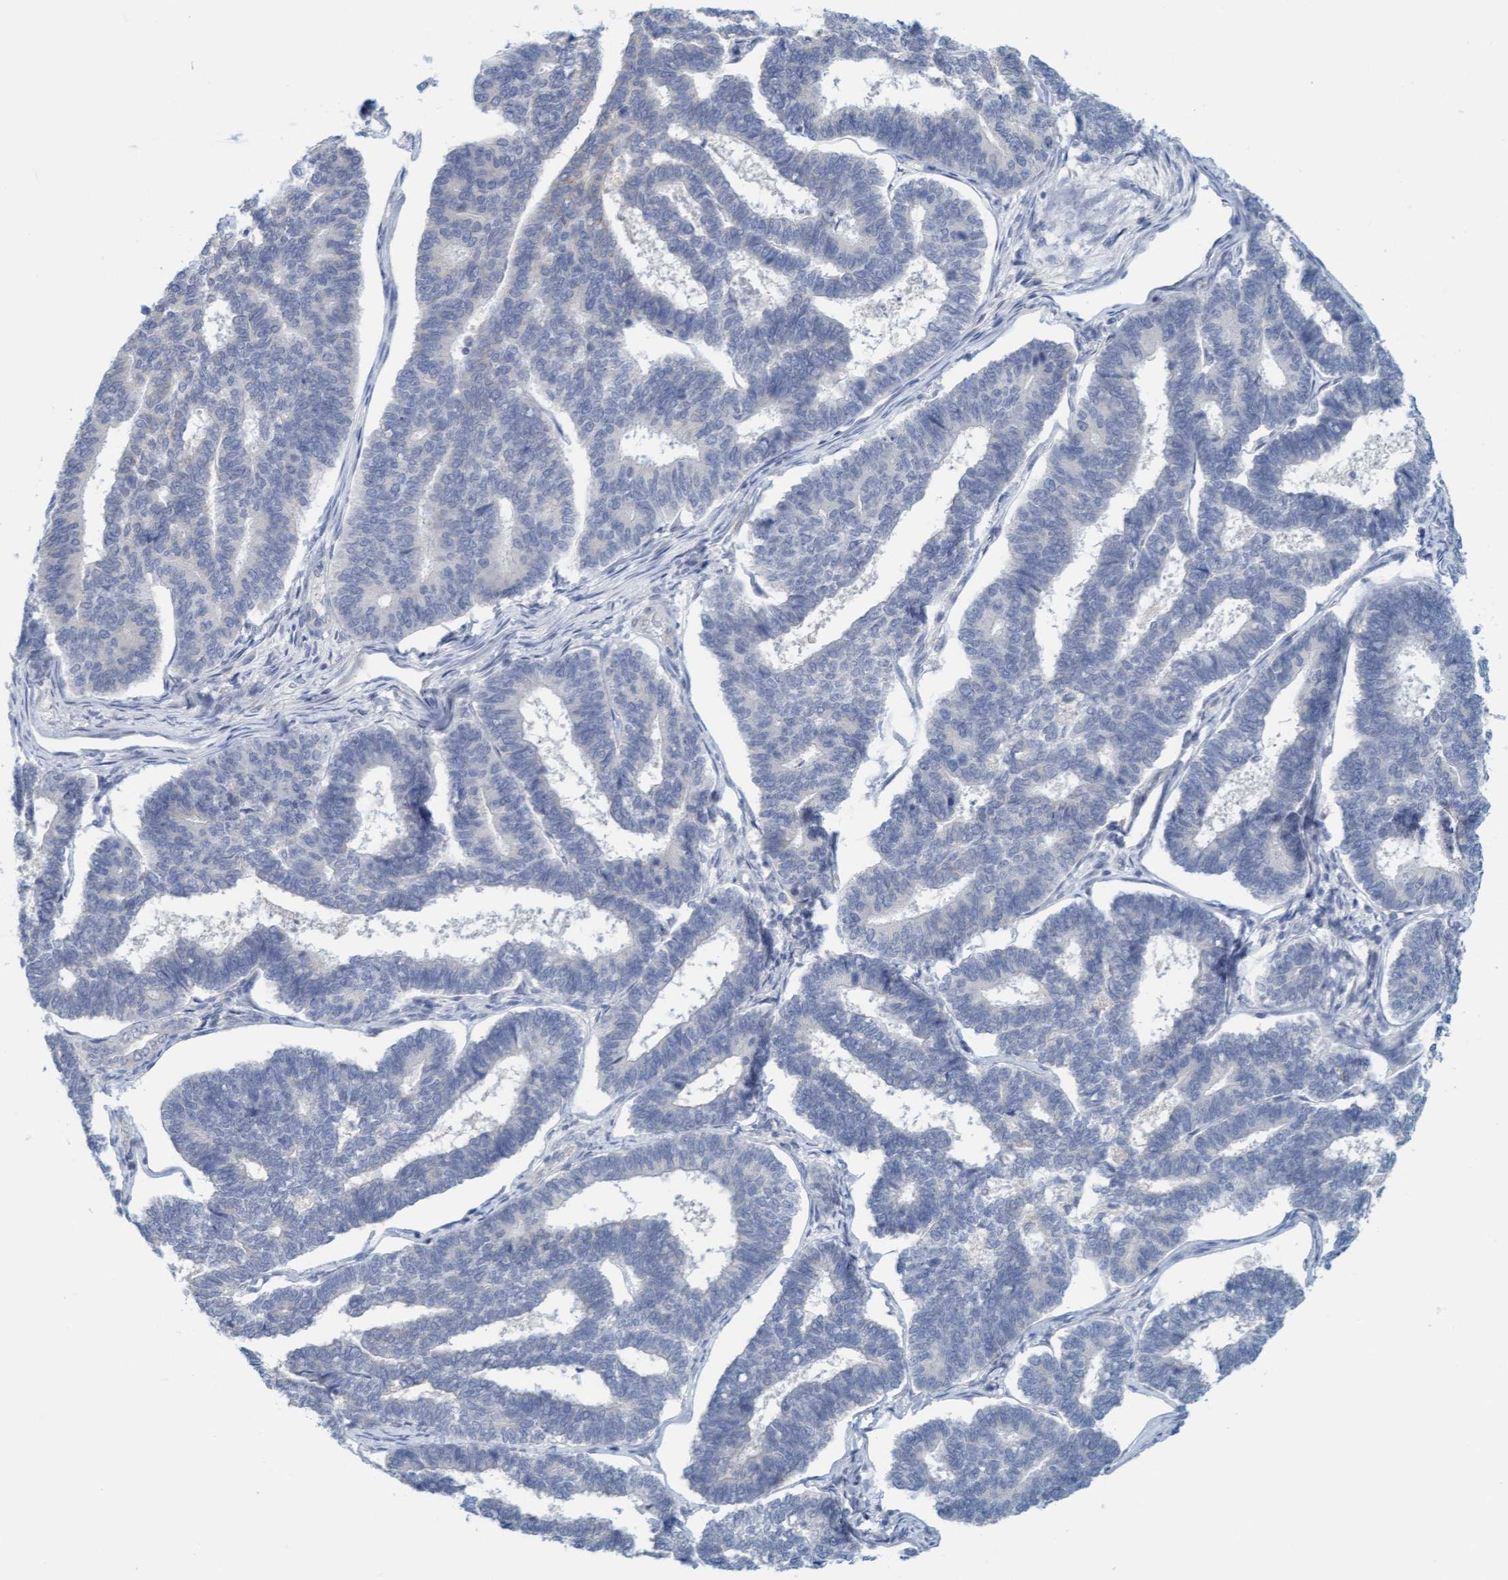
{"staining": {"intensity": "negative", "quantity": "none", "location": "none"}, "tissue": "endometrial cancer", "cell_type": "Tumor cells", "image_type": "cancer", "snomed": [{"axis": "morphology", "description": "Adenocarcinoma, NOS"}, {"axis": "topography", "description": "Endometrium"}], "caption": "Immunohistochemistry of human endometrial adenocarcinoma exhibits no expression in tumor cells.", "gene": "CPA3", "patient": {"sex": "female", "age": 70}}